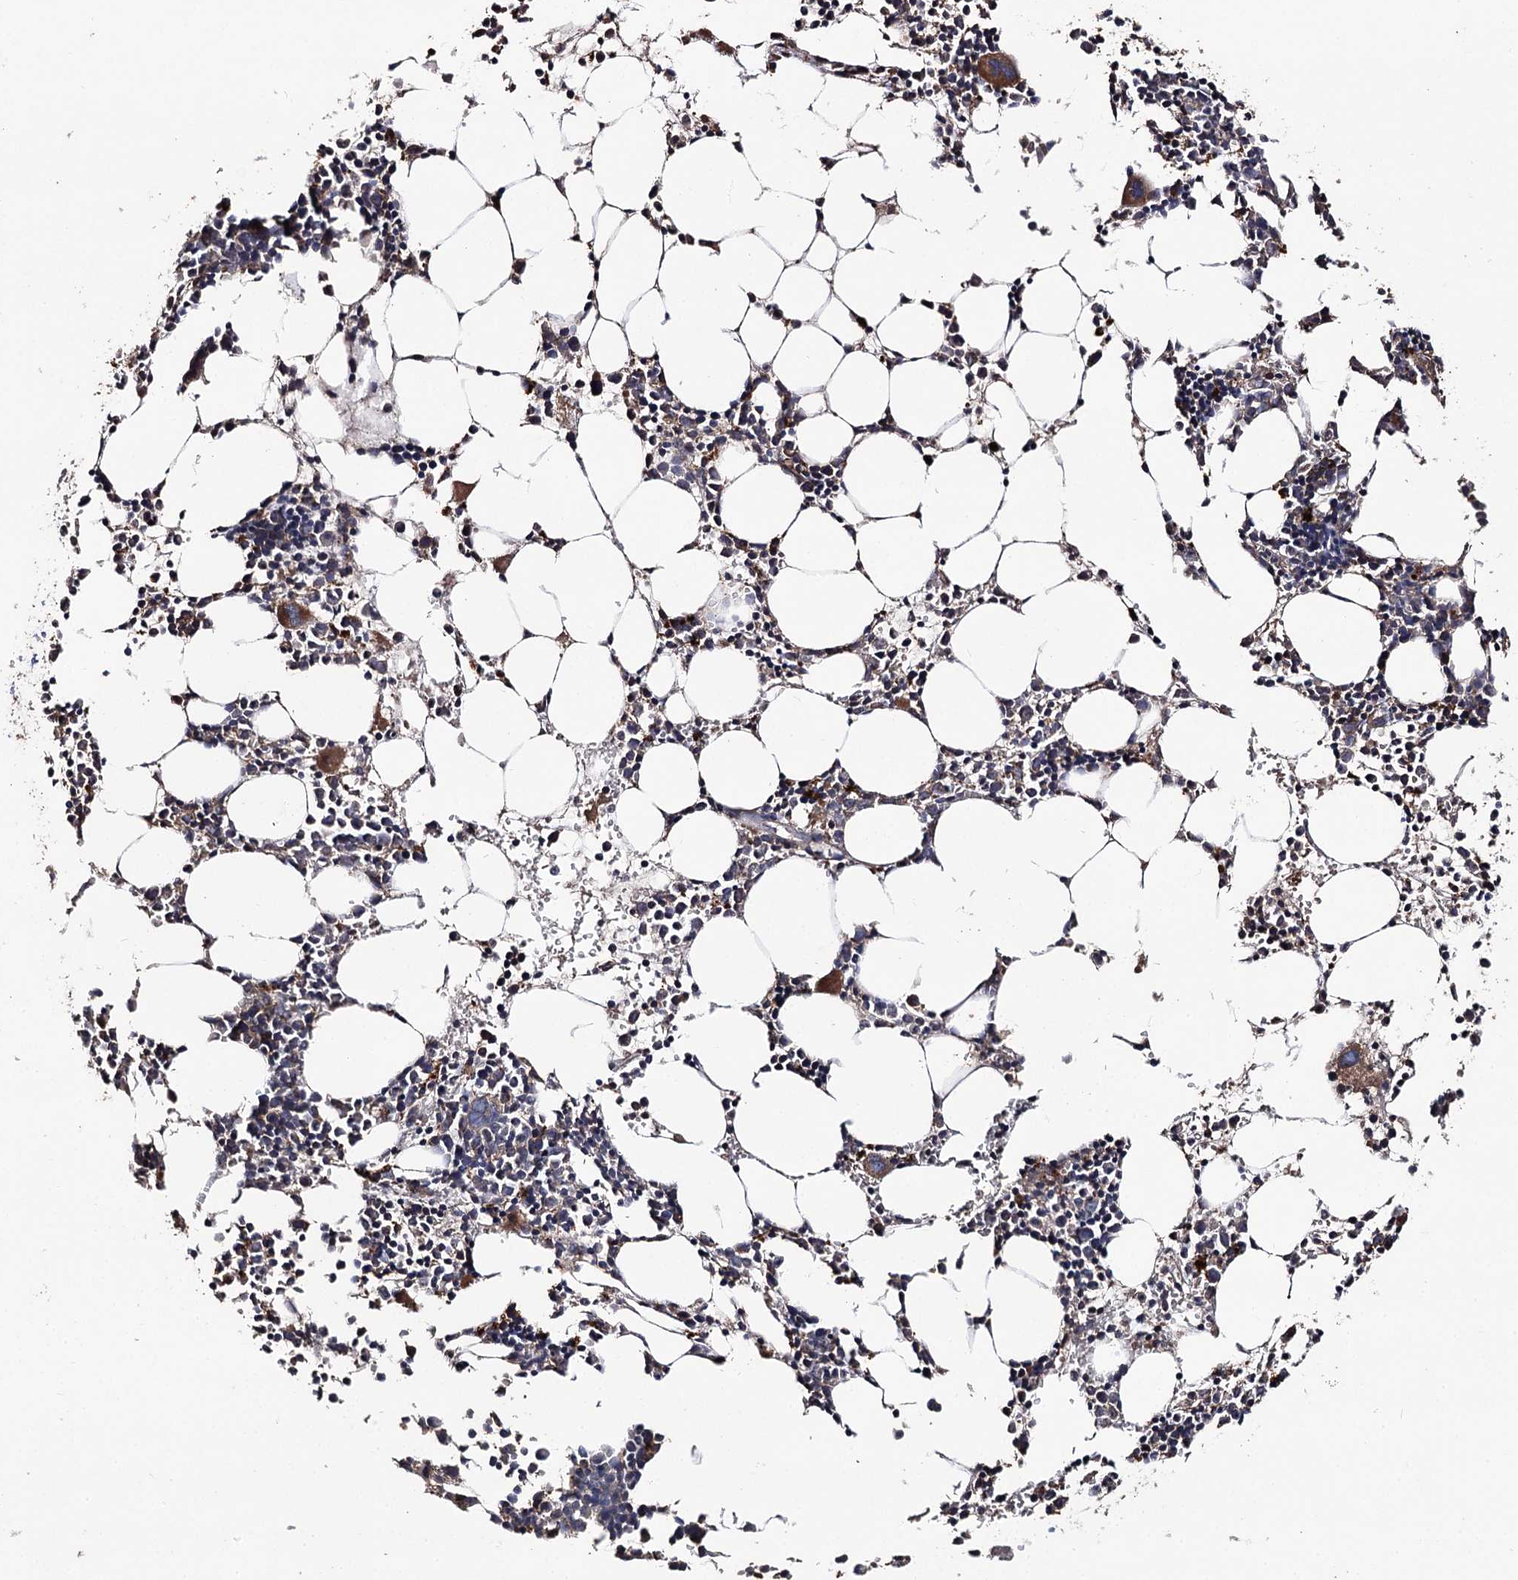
{"staining": {"intensity": "moderate", "quantity": "<25%", "location": "cytoplasmic/membranous"}, "tissue": "bone marrow", "cell_type": "Hematopoietic cells", "image_type": "normal", "snomed": [{"axis": "morphology", "description": "Normal tissue, NOS"}, {"axis": "topography", "description": "Bone marrow"}], "caption": "Immunohistochemical staining of benign human bone marrow shows <25% levels of moderate cytoplasmic/membranous protein staining in approximately <25% of hematopoietic cells.", "gene": "FAM53B", "patient": {"sex": "female", "age": 89}}